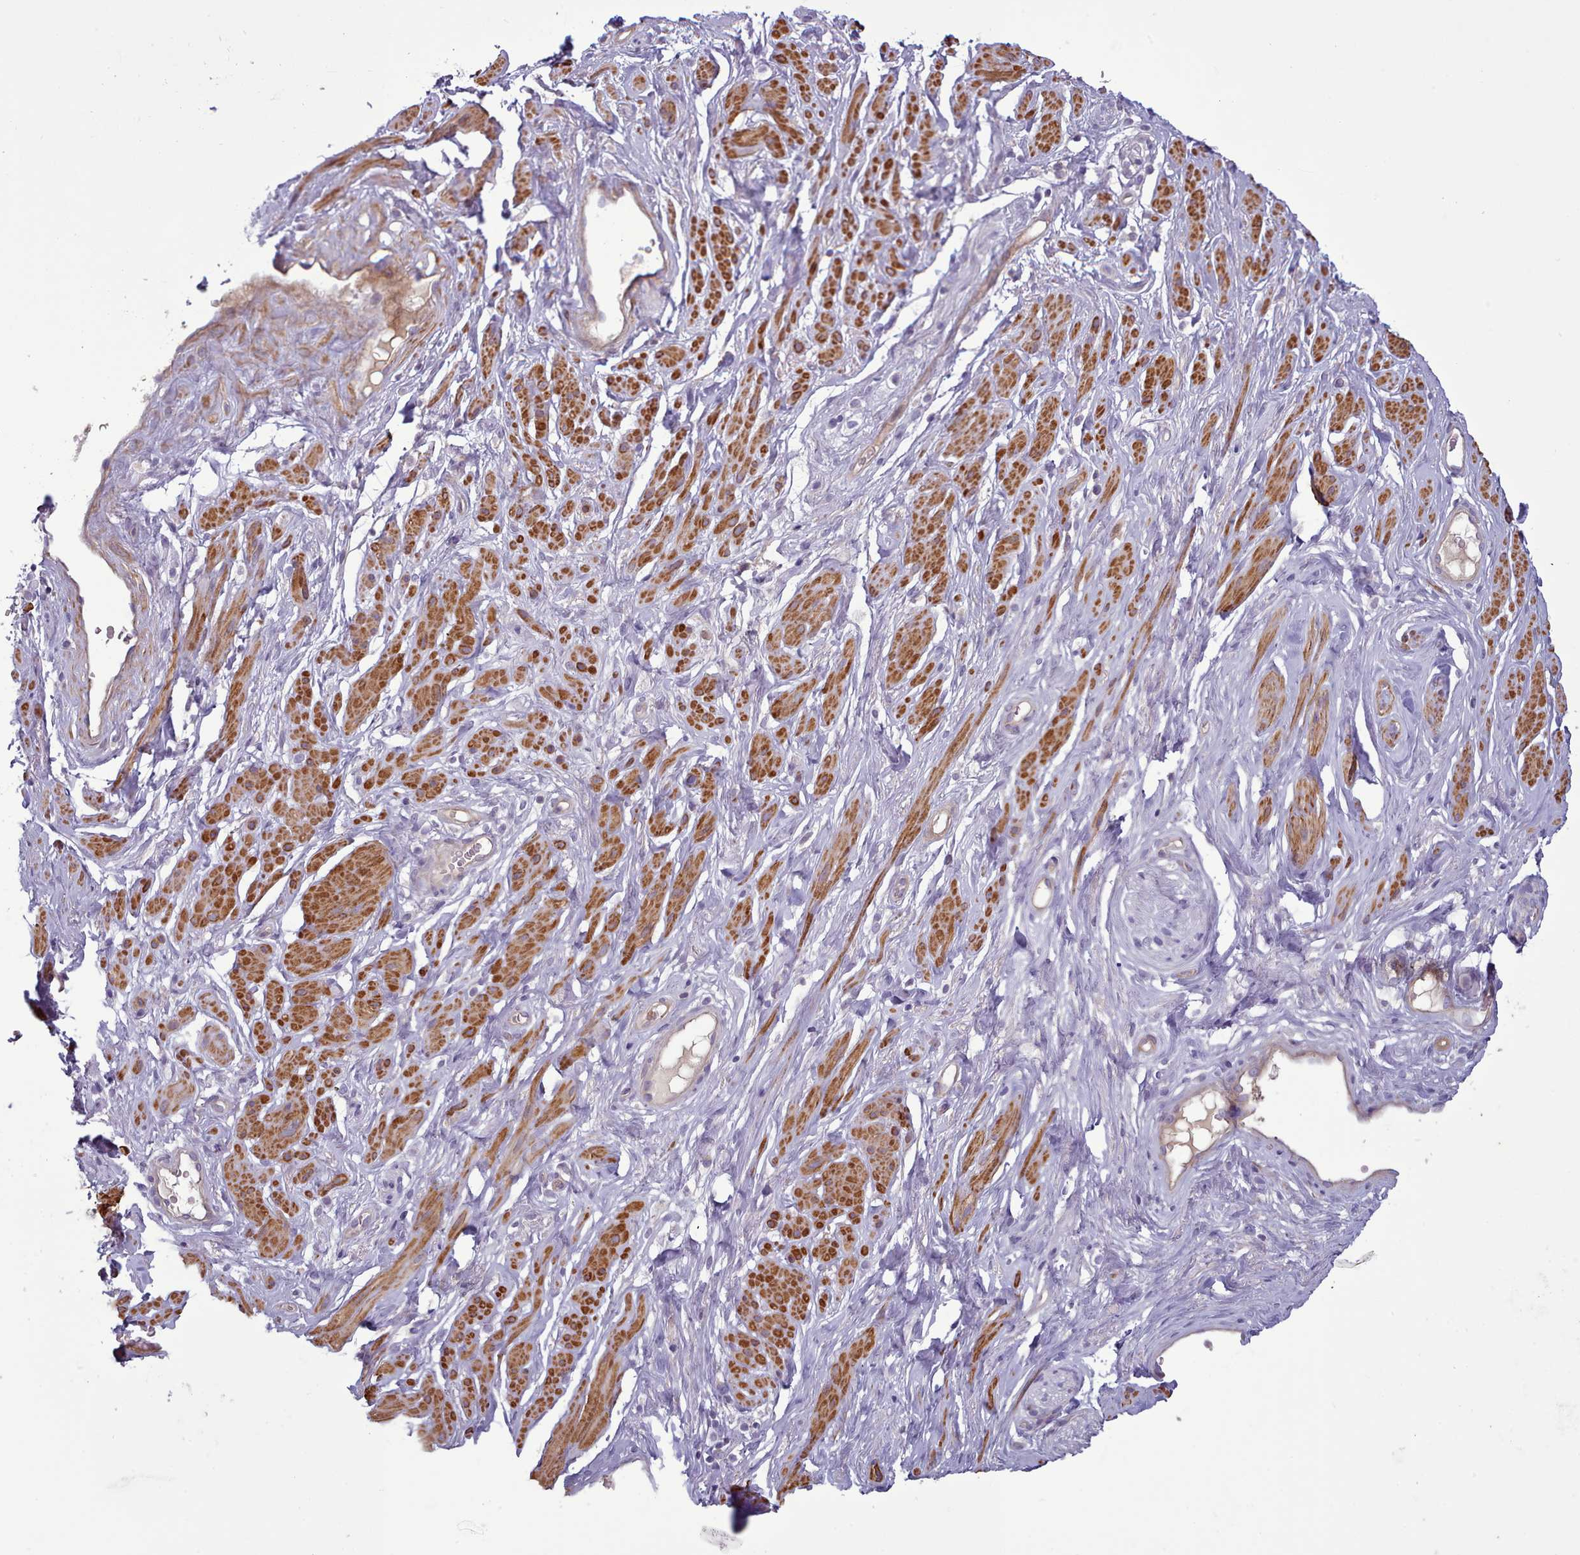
{"staining": {"intensity": "negative", "quantity": "none", "location": "none"}, "tissue": "soft tissue", "cell_type": "Fibroblasts", "image_type": "normal", "snomed": [{"axis": "morphology", "description": "Normal tissue, NOS"}, {"axis": "morphology", "description": "Adenocarcinoma, NOS"}, {"axis": "topography", "description": "Rectum"}, {"axis": "topography", "description": "Vagina"}, {"axis": "topography", "description": "Peripheral nerve tissue"}], "caption": "An IHC photomicrograph of benign soft tissue is shown. There is no staining in fibroblasts of soft tissue.", "gene": "TENT4B", "patient": {"sex": "female", "age": 71}}